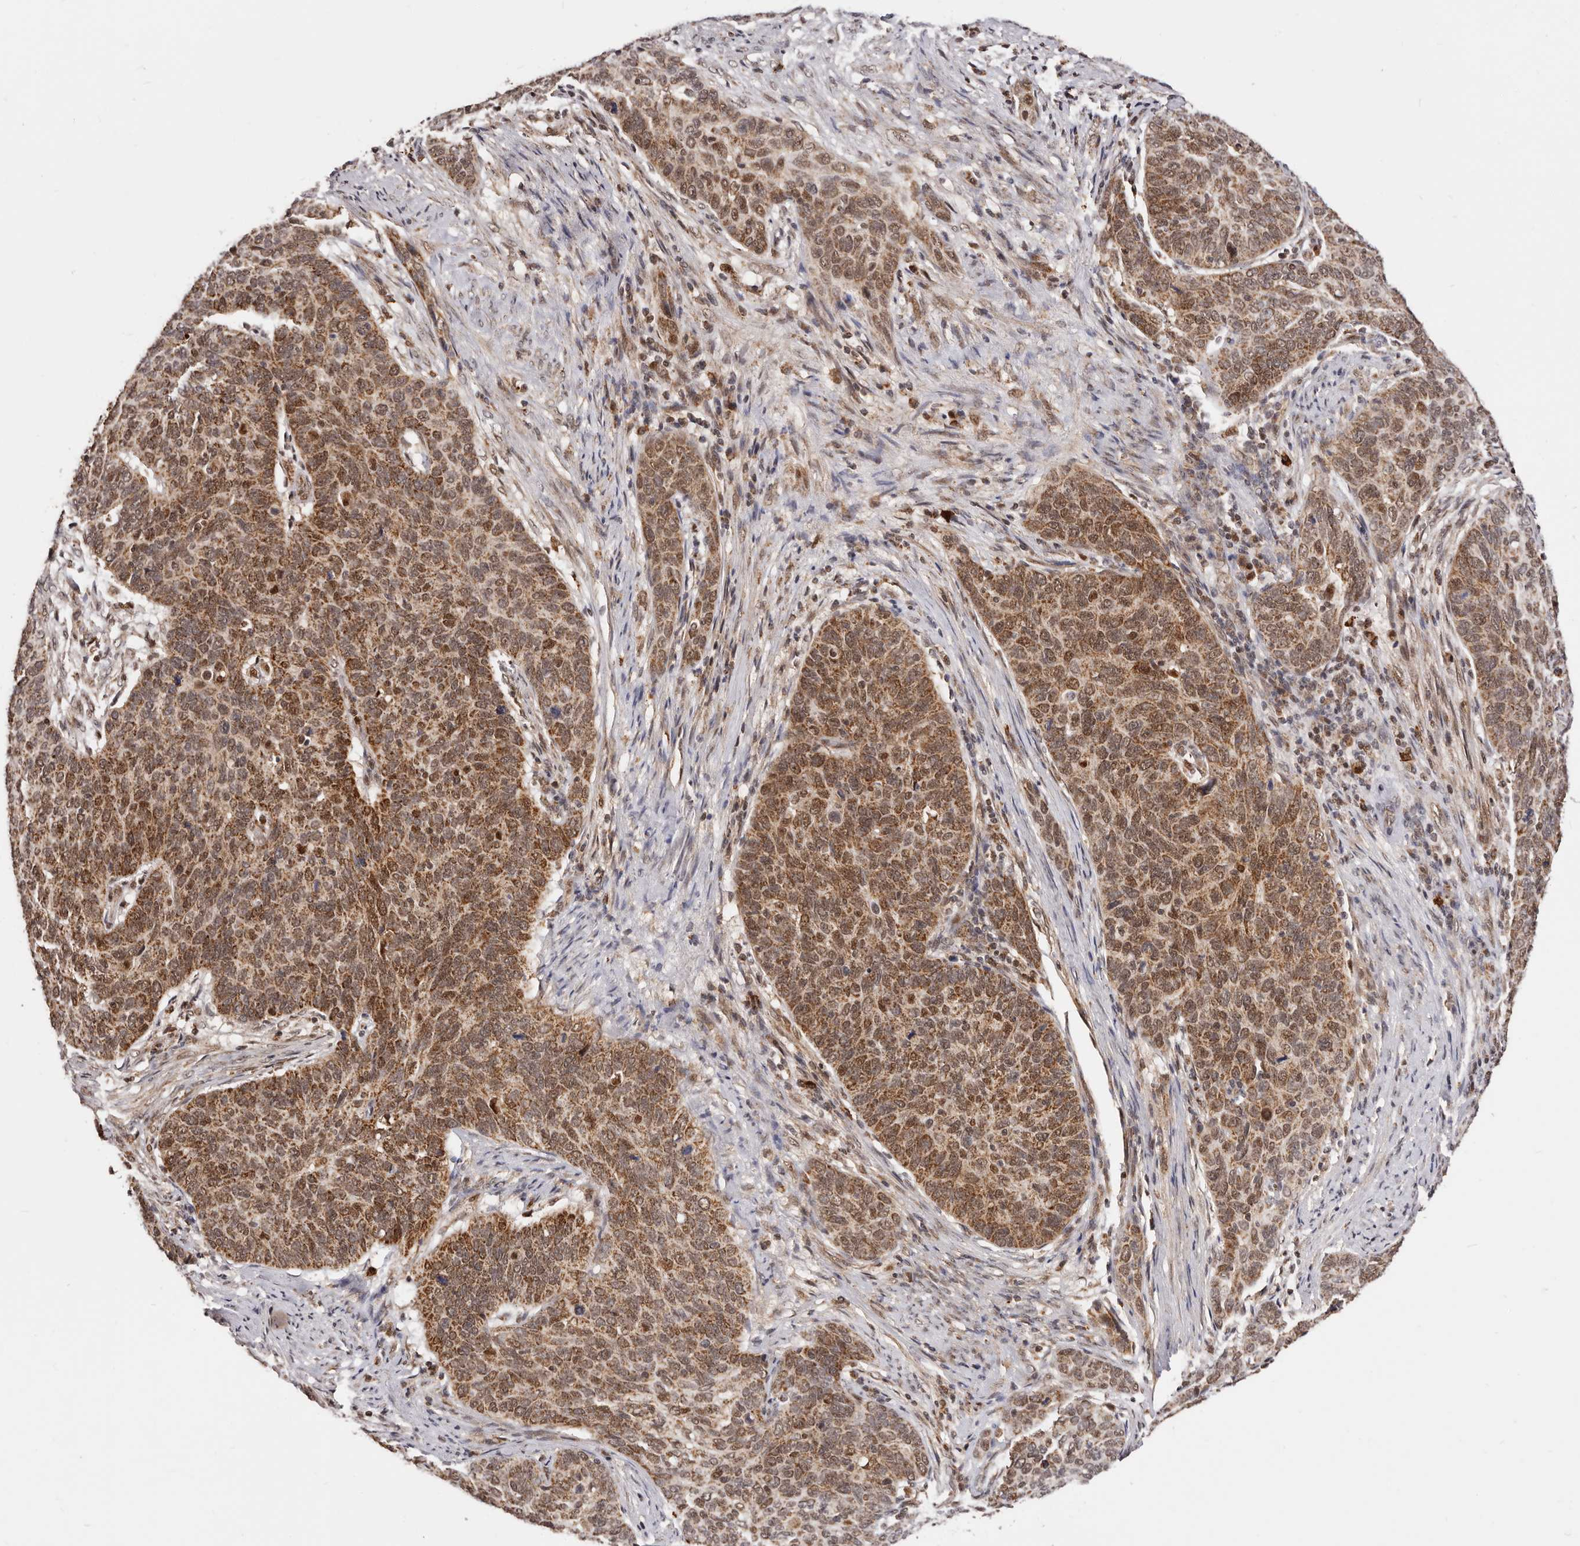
{"staining": {"intensity": "moderate", "quantity": ">75%", "location": "cytoplasmic/membranous,nuclear"}, "tissue": "cervical cancer", "cell_type": "Tumor cells", "image_type": "cancer", "snomed": [{"axis": "morphology", "description": "Squamous cell carcinoma, NOS"}, {"axis": "topography", "description": "Cervix"}], "caption": "Immunohistochemistry of human cervical squamous cell carcinoma displays medium levels of moderate cytoplasmic/membranous and nuclear expression in about >75% of tumor cells.", "gene": "SEC14L1", "patient": {"sex": "female", "age": 60}}